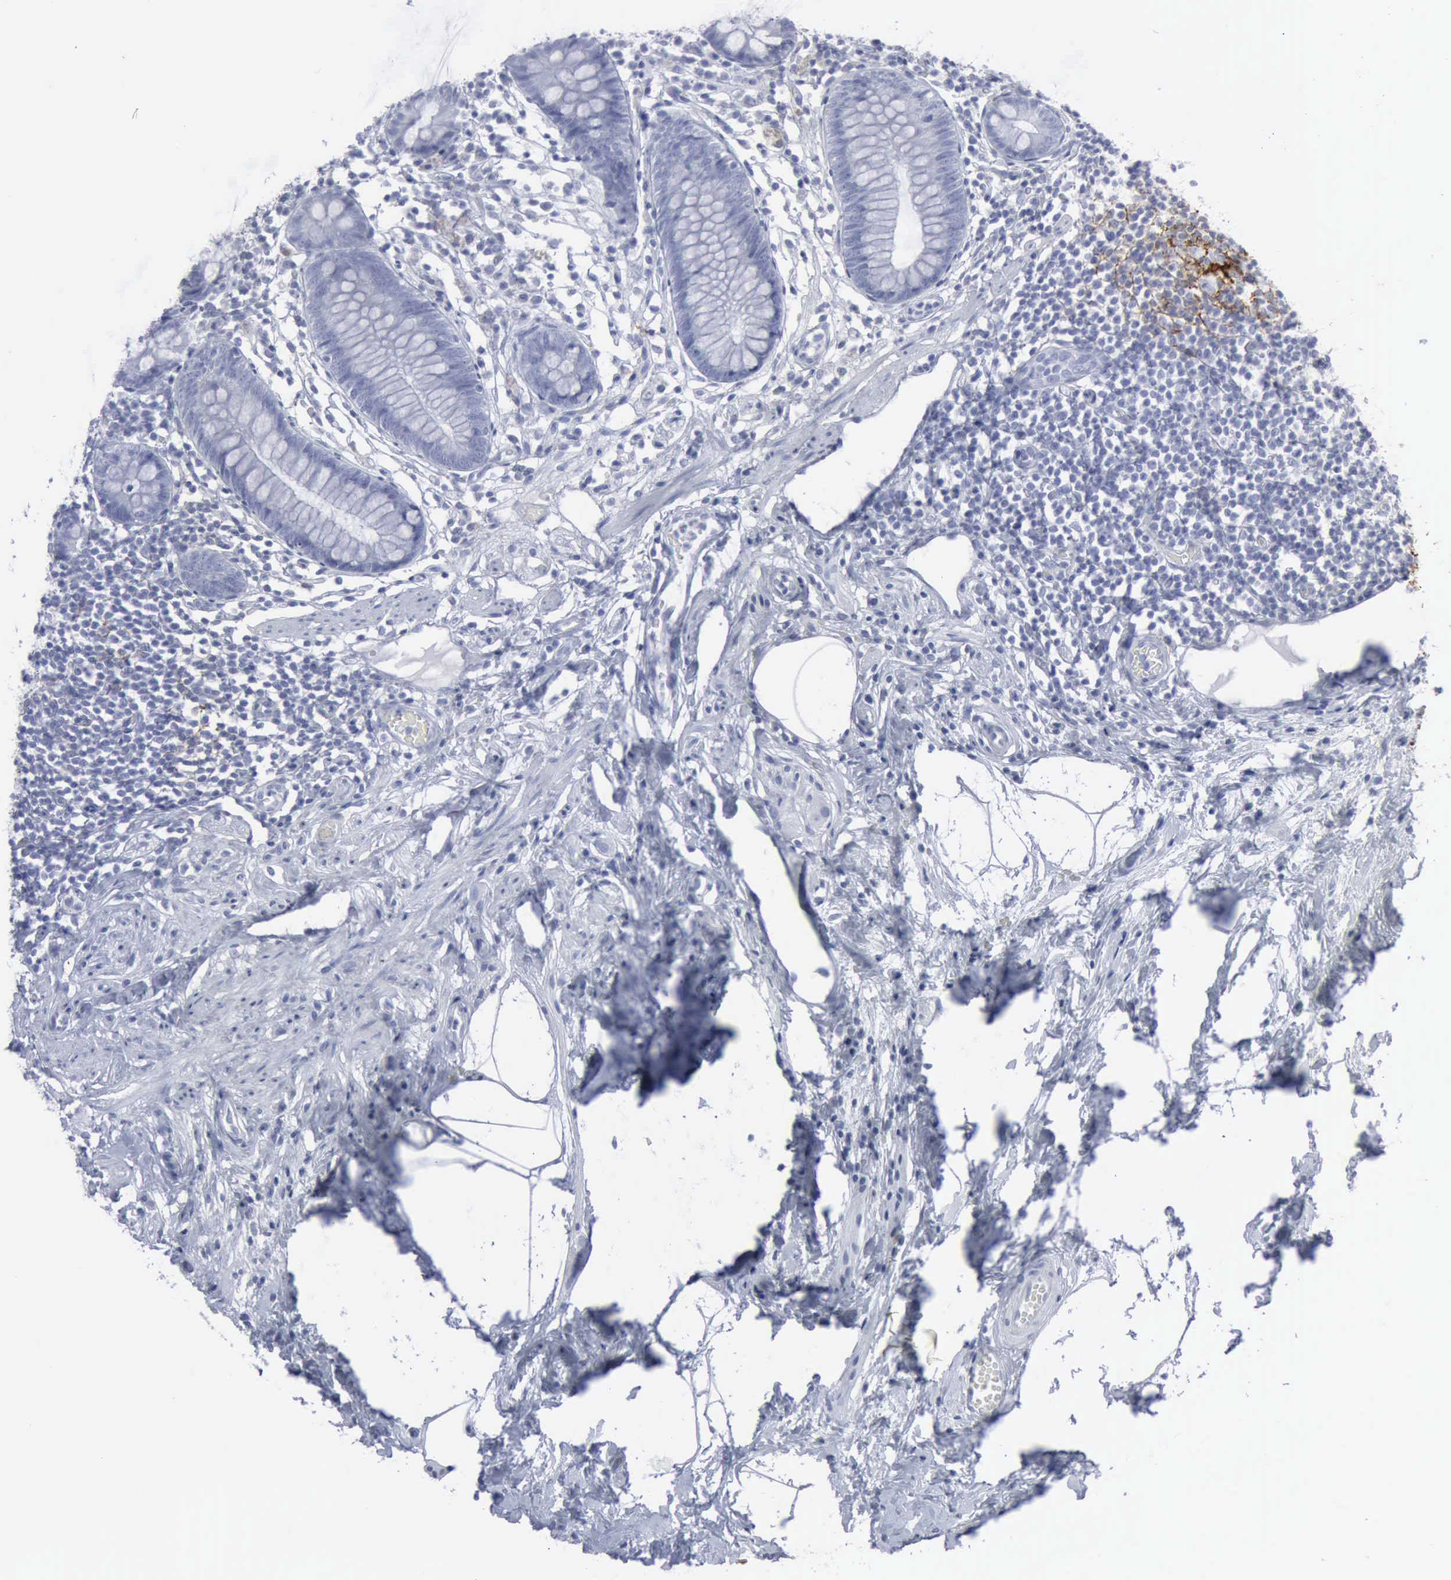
{"staining": {"intensity": "negative", "quantity": "none", "location": "none"}, "tissue": "appendix", "cell_type": "Glandular cells", "image_type": "normal", "snomed": [{"axis": "morphology", "description": "Normal tissue, NOS"}, {"axis": "topography", "description": "Appendix"}], "caption": "The image demonstrates no staining of glandular cells in unremarkable appendix. (Stains: DAB (3,3'-diaminobenzidine) immunohistochemistry with hematoxylin counter stain, Microscopy: brightfield microscopy at high magnification).", "gene": "VCAM1", "patient": {"sex": "male", "age": 38}}